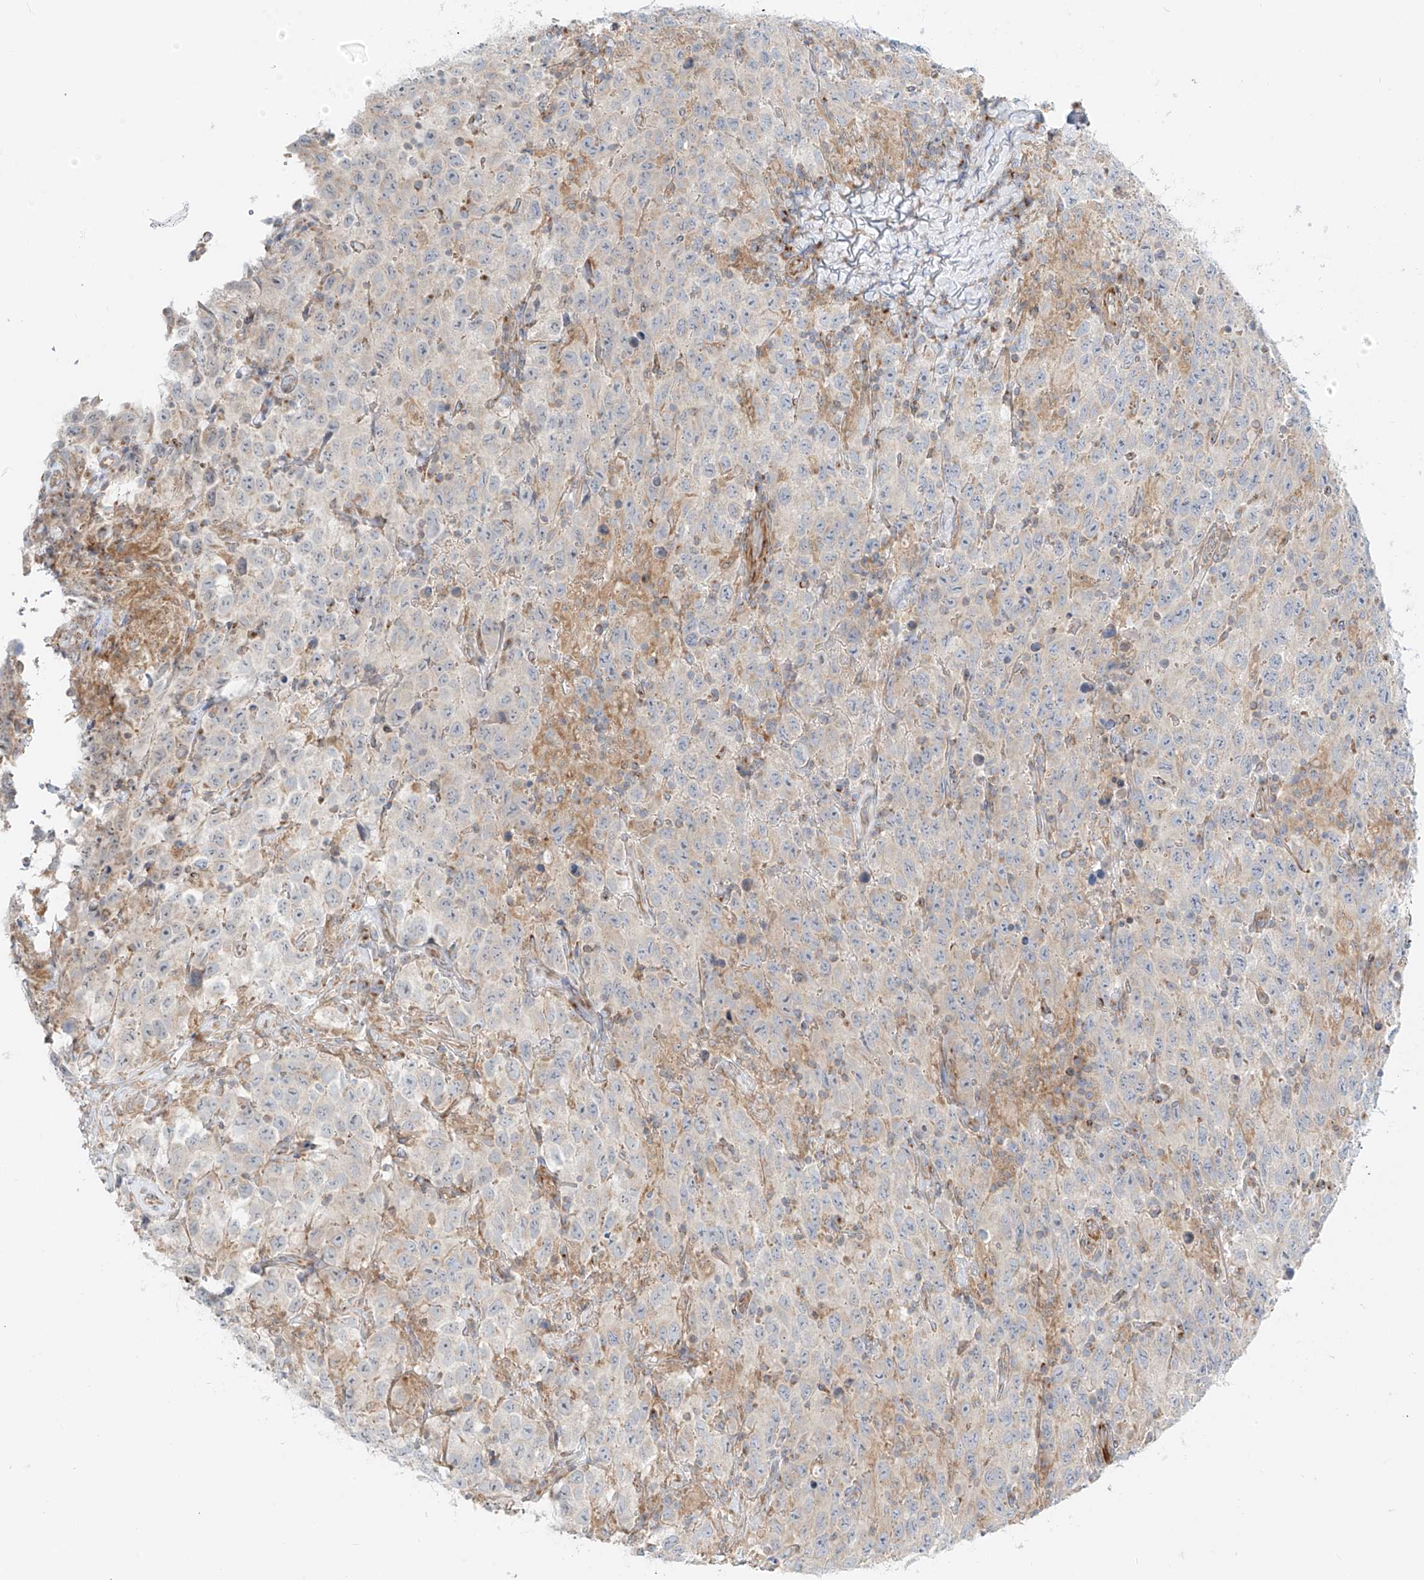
{"staining": {"intensity": "negative", "quantity": "none", "location": "none"}, "tissue": "testis cancer", "cell_type": "Tumor cells", "image_type": "cancer", "snomed": [{"axis": "morphology", "description": "Seminoma, NOS"}, {"axis": "topography", "description": "Testis"}], "caption": "Testis cancer (seminoma) was stained to show a protein in brown. There is no significant positivity in tumor cells.", "gene": "EIPR1", "patient": {"sex": "male", "age": 41}}